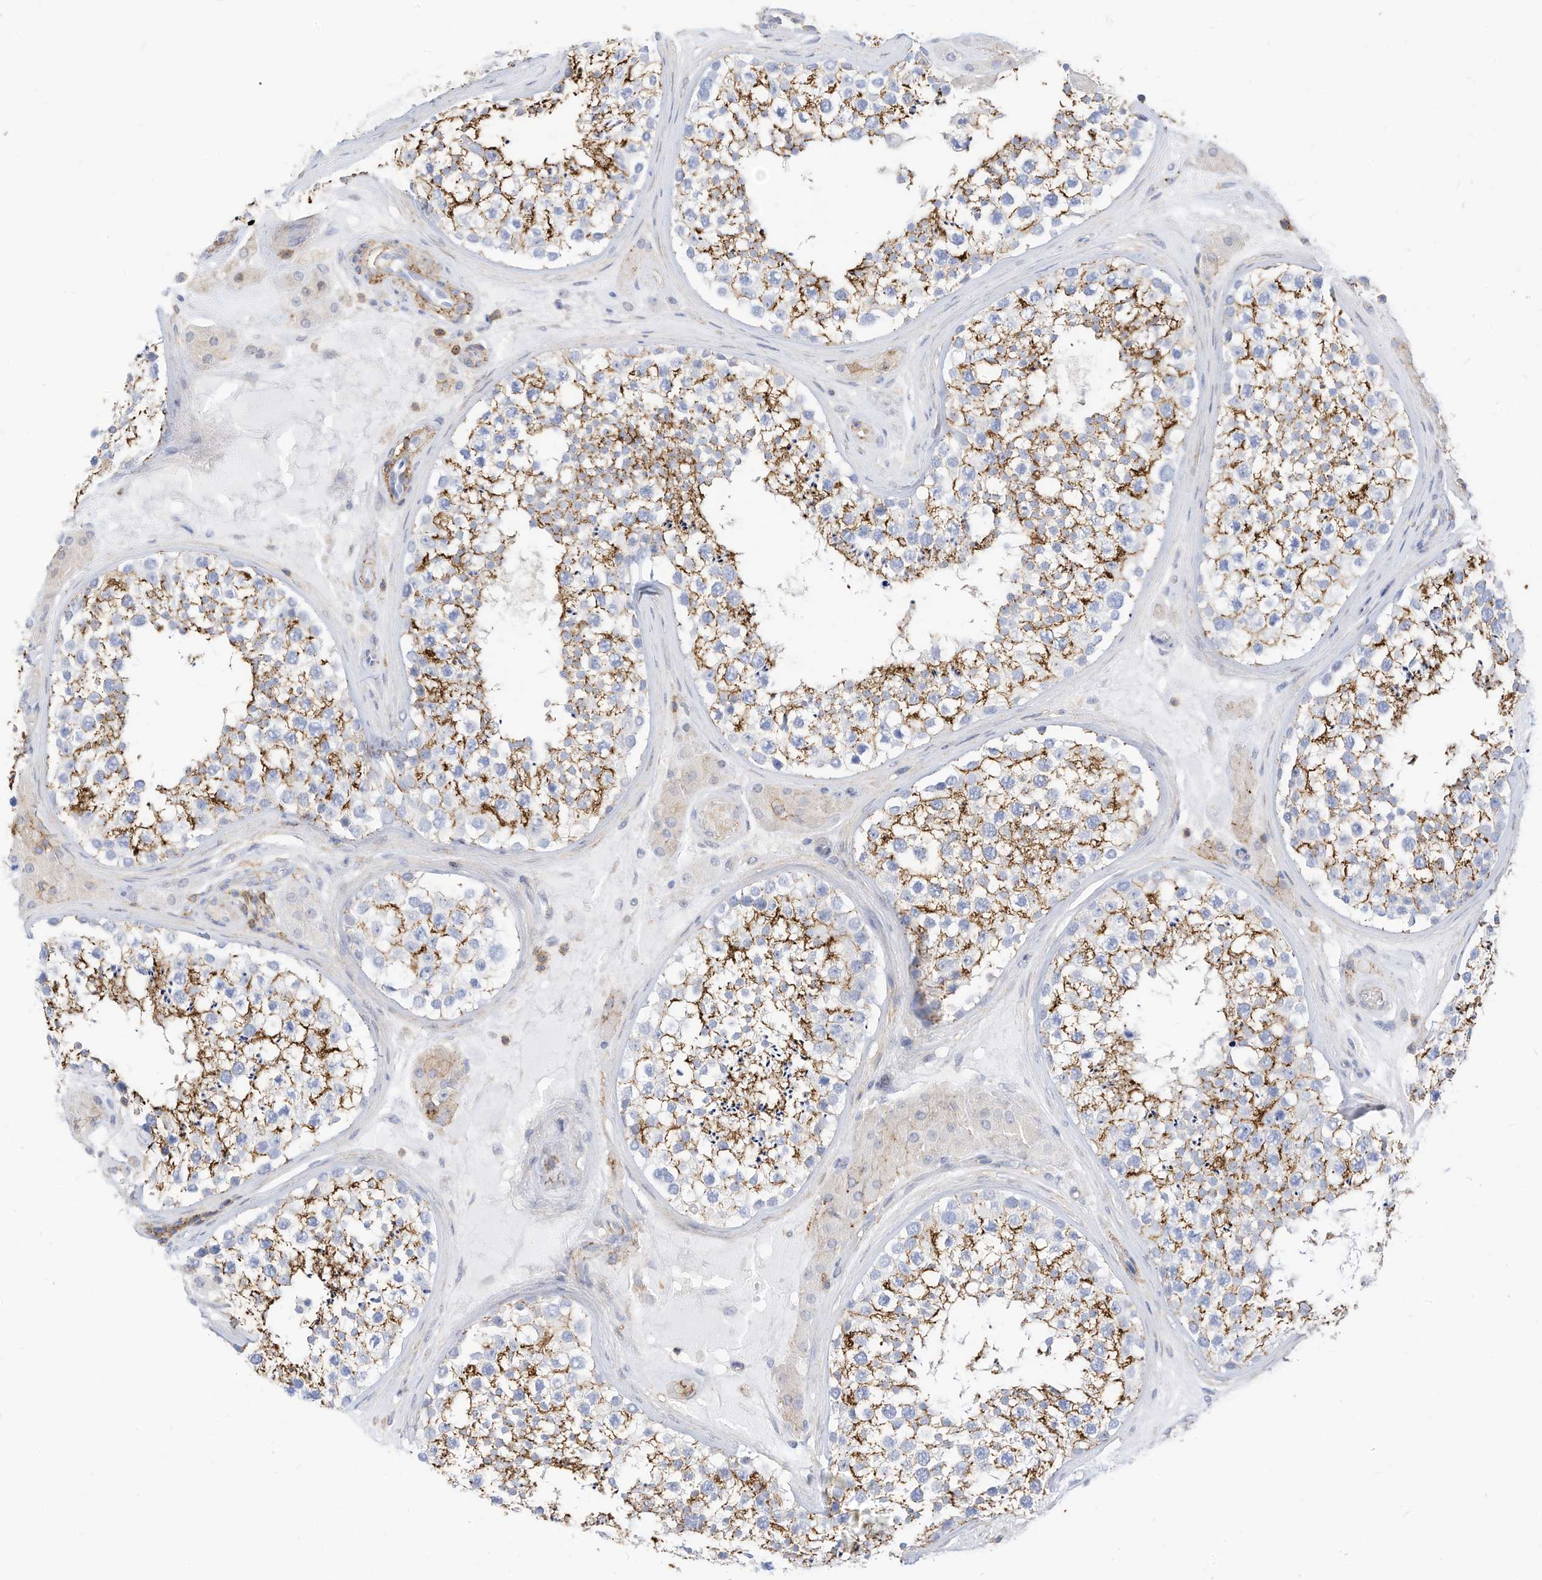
{"staining": {"intensity": "moderate", "quantity": "25%-75%", "location": "cytoplasmic/membranous"}, "tissue": "testis", "cell_type": "Cells in seminiferous ducts", "image_type": "normal", "snomed": [{"axis": "morphology", "description": "Normal tissue, NOS"}, {"axis": "topography", "description": "Testis"}], "caption": "Immunohistochemical staining of unremarkable human testis displays moderate cytoplasmic/membranous protein positivity in about 25%-75% of cells in seminiferous ducts.", "gene": "TXNDC9", "patient": {"sex": "male", "age": 46}}